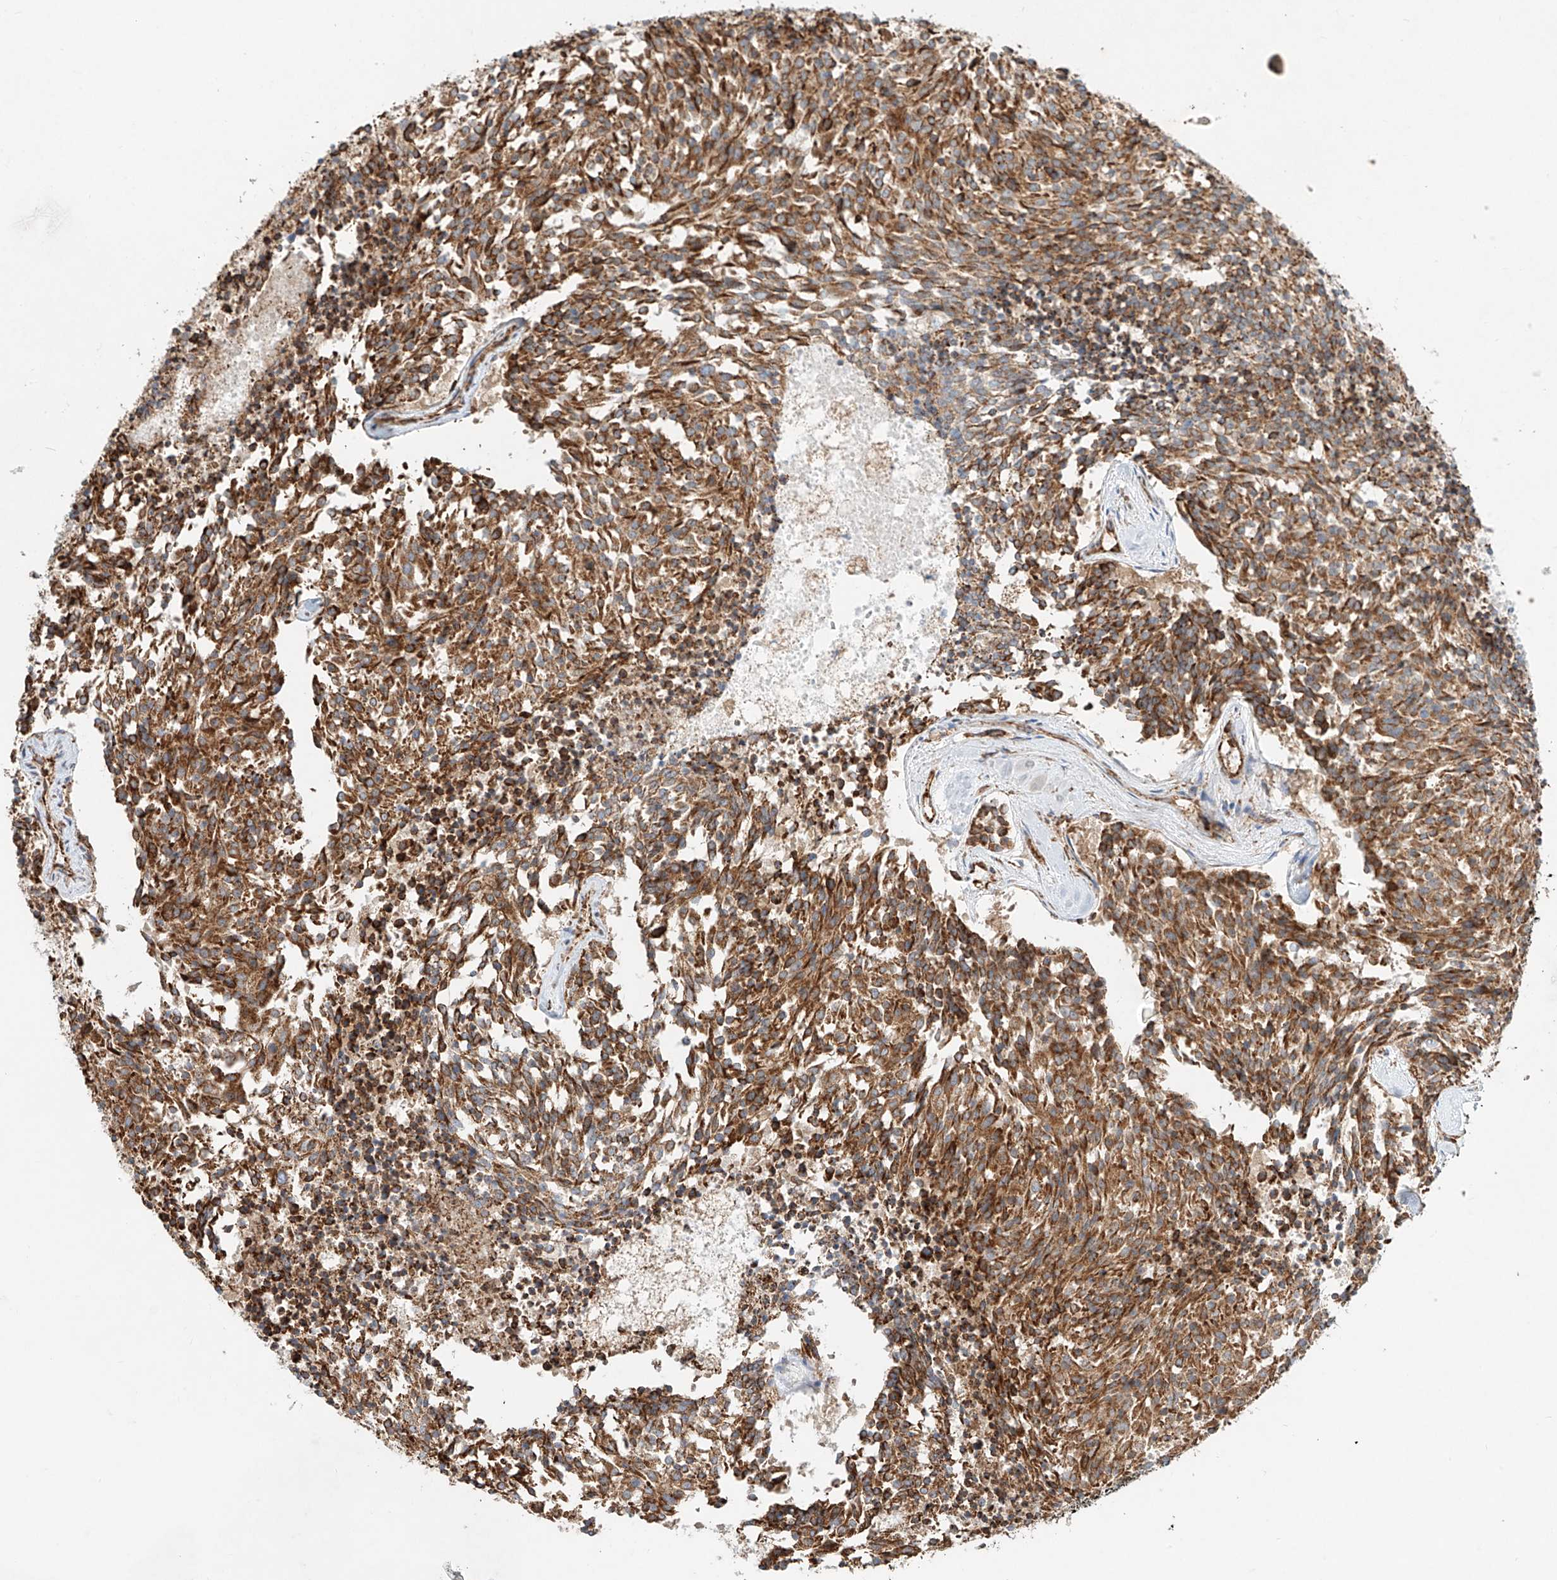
{"staining": {"intensity": "moderate", "quantity": ">75%", "location": "cytoplasmic/membranous"}, "tissue": "carcinoid", "cell_type": "Tumor cells", "image_type": "cancer", "snomed": [{"axis": "morphology", "description": "Carcinoid, malignant, NOS"}, {"axis": "topography", "description": "Pancreas"}], "caption": "Moderate cytoplasmic/membranous expression is present in about >75% of tumor cells in carcinoid (malignant).", "gene": "EIPR1", "patient": {"sex": "female", "age": 54}}